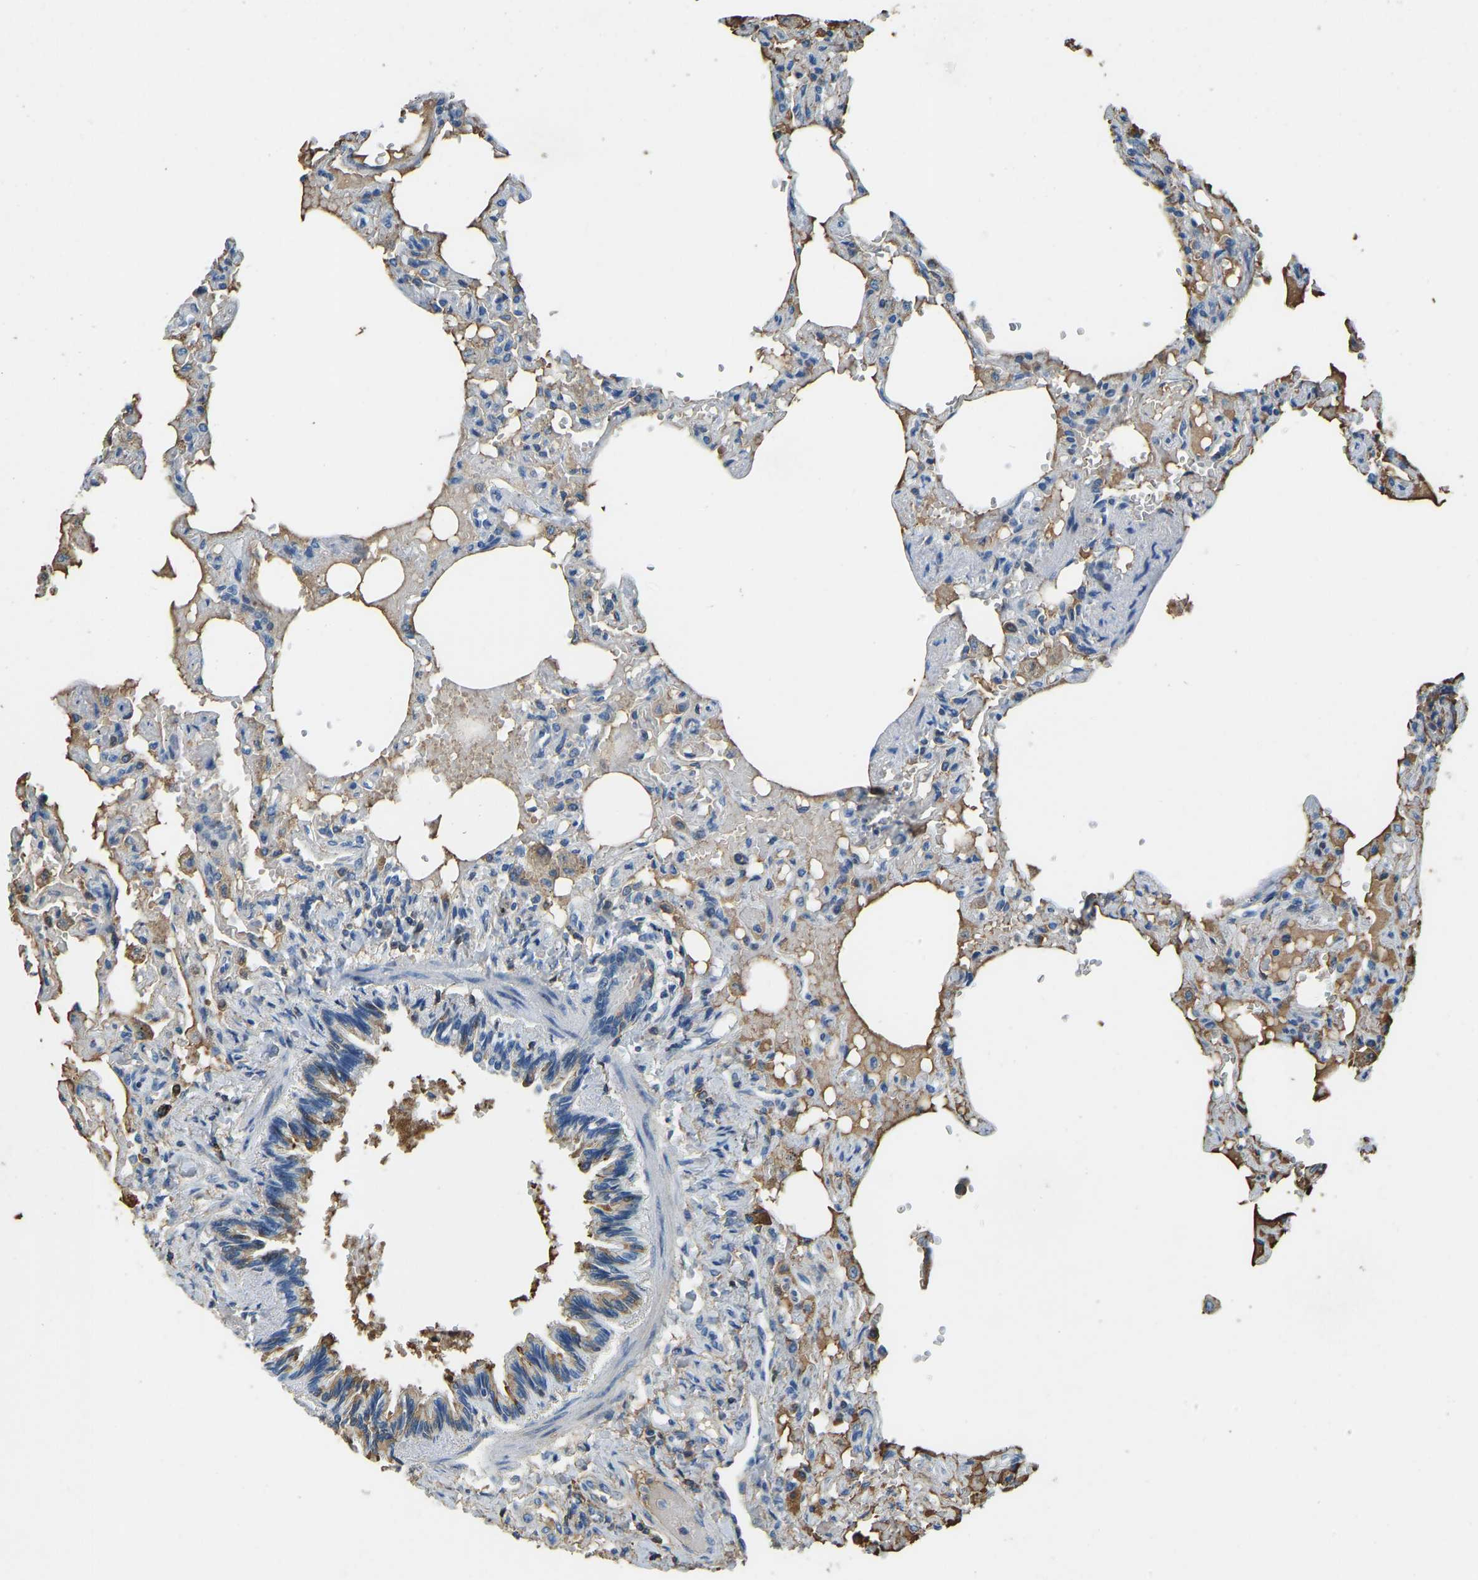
{"staining": {"intensity": "negative", "quantity": "none", "location": "none"}, "tissue": "lung", "cell_type": "Alveolar cells", "image_type": "normal", "snomed": [{"axis": "morphology", "description": "Normal tissue, NOS"}, {"axis": "topography", "description": "Lung"}], "caption": "High power microscopy histopathology image of an immunohistochemistry photomicrograph of normal lung, revealing no significant expression in alveolar cells.", "gene": "THBS4", "patient": {"sex": "male", "age": 21}}